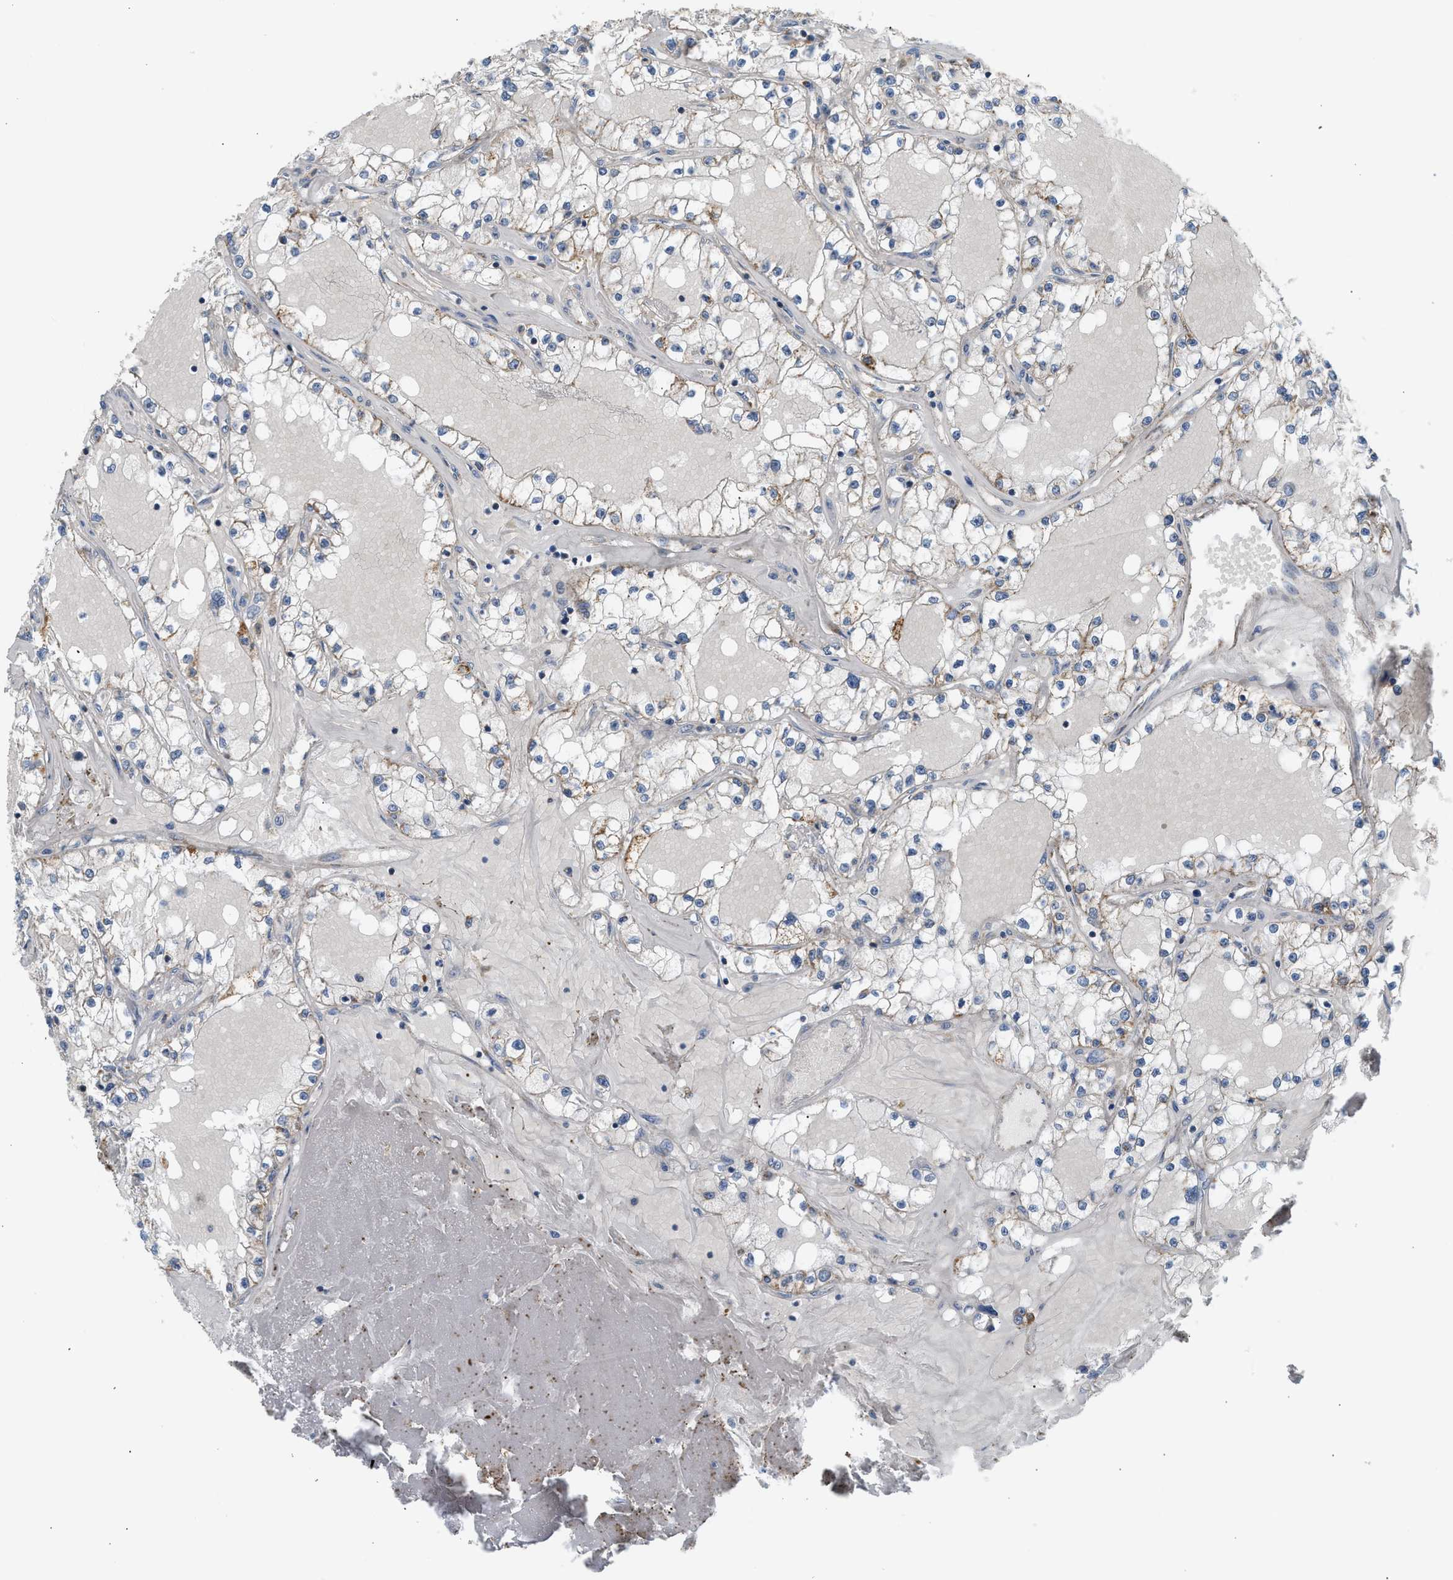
{"staining": {"intensity": "weak", "quantity": "<25%", "location": "cytoplasmic/membranous"}, "tissue": "renal cancer", "cell_type": "Tumor cells", "image_type": "cancer", "snomed": [{"axis": "morphology", "description": "Adenocarcinoma, NOS"}, {"axis": "topography", "description": "Kidney"}], "caption": "Immunohistochemistry of human renal adenocarcinoma exhibits no staining in tumor cells.", "gene": "GOT2", "patient": {"sex": "male", "age": 56}}